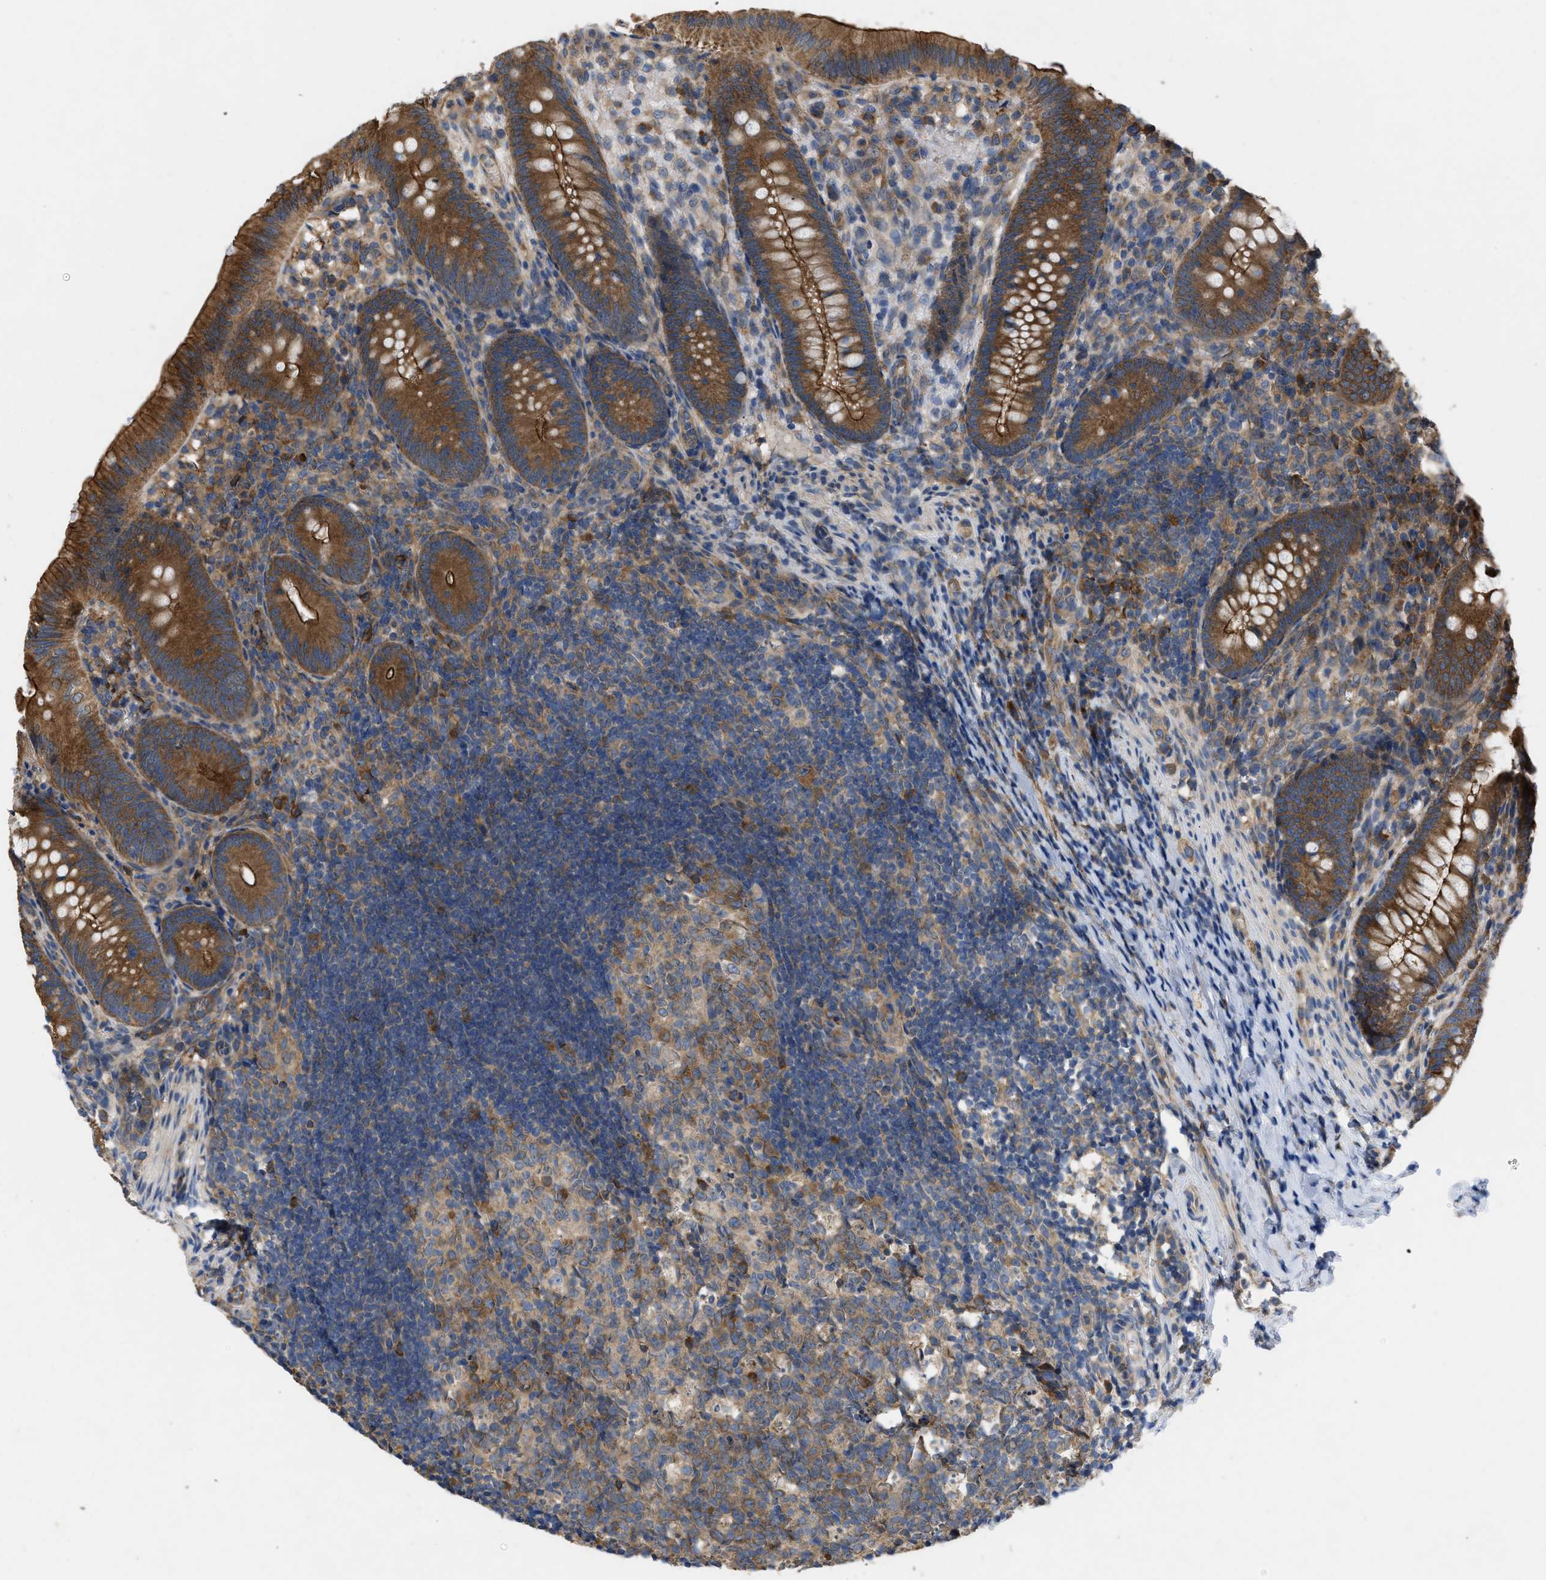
{"staining": {"intensity": "strong", "quantity": ">75%", "location": "cytoplasmic/membranous"}, "tissue": "appendix", "cell_type": "Glandular cells", "image_type": "normal", "snomed": [{"axis": "morphology", "description": "Normal tissue, NOS"}, {"axis": "topography", "description": "Appendix"}], "caption": "Protein positivity by IHC shows strong cytoplasmic/membranous staining in approximately >75% of glandular cells in unremarkable appendix. (IHC, brightfield microscopy, high magnification).", "gene": "TMEM131", "patient": {"sex": "male", "age": 1}}